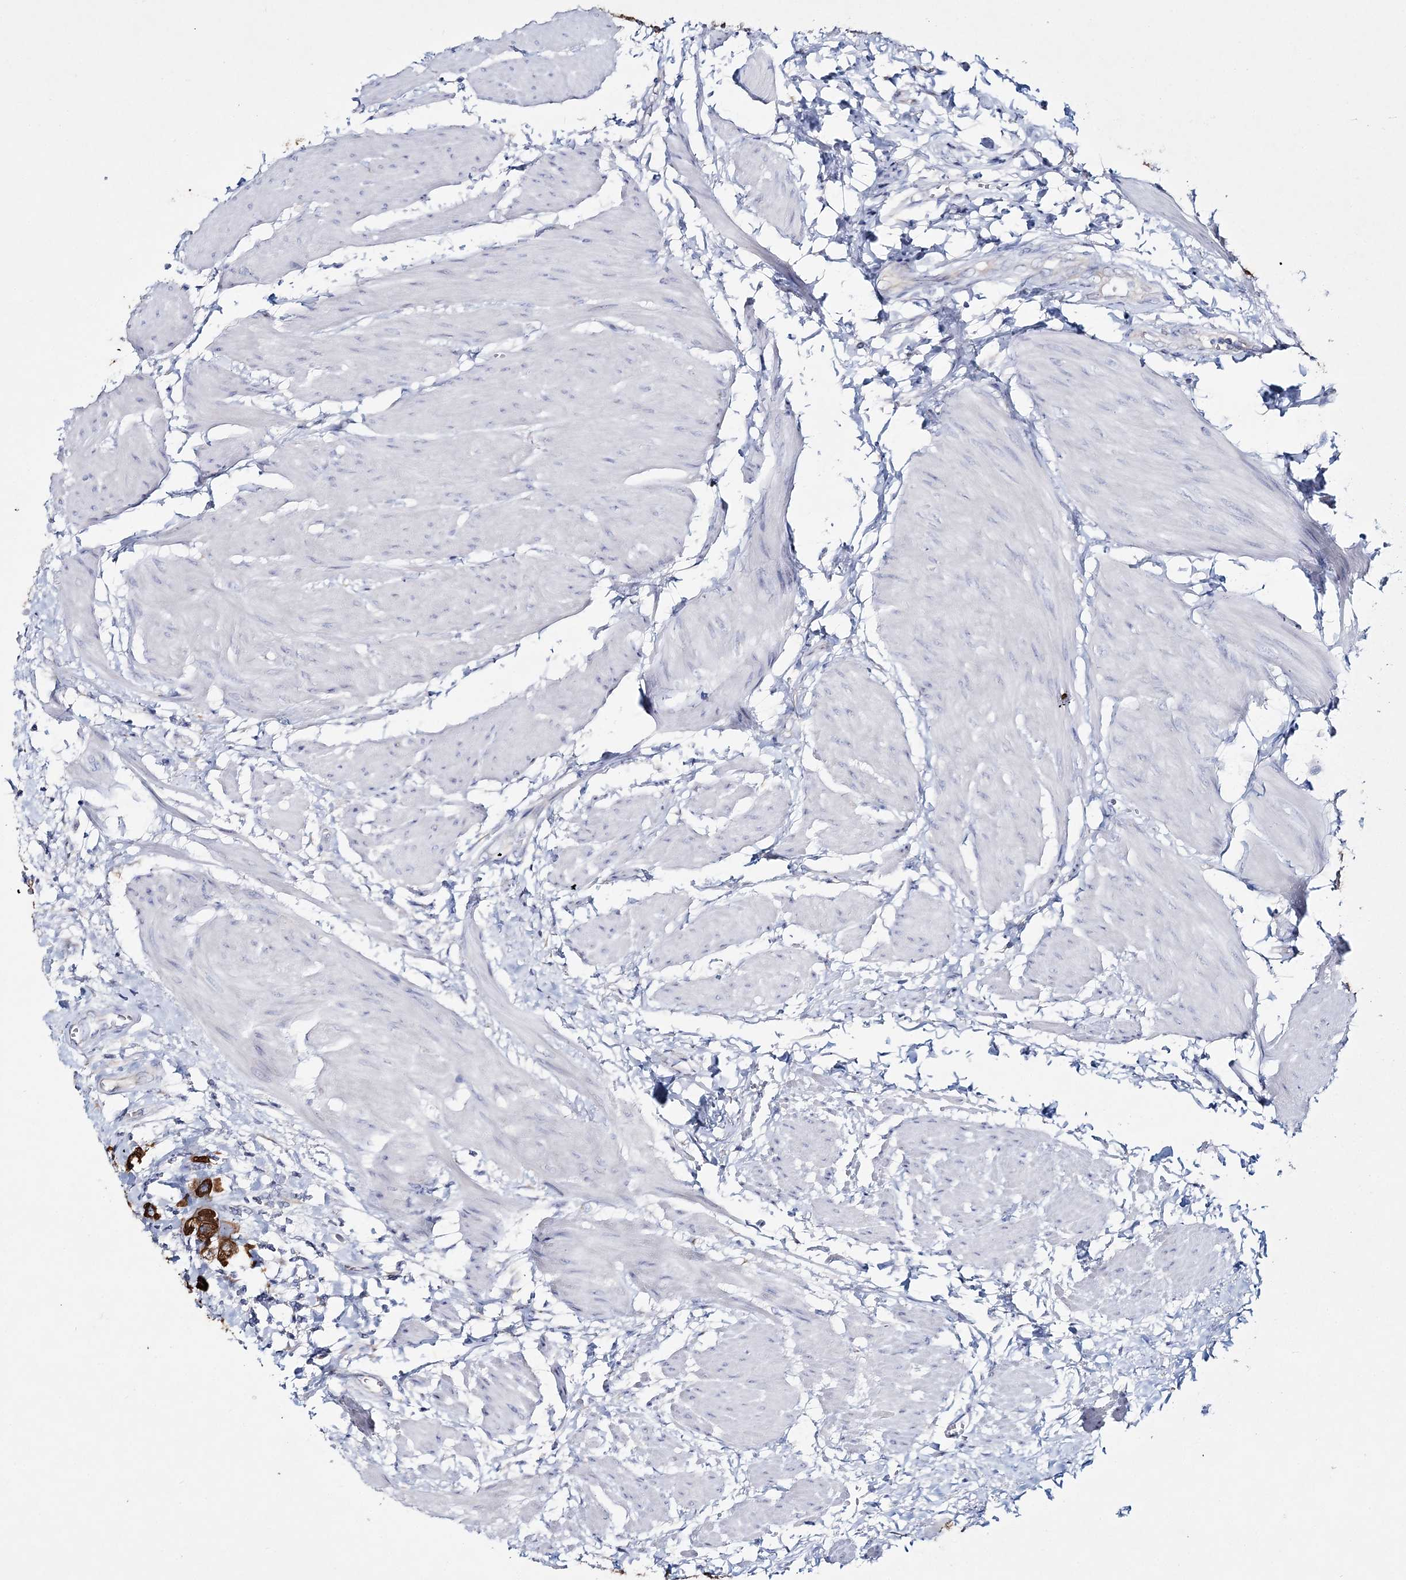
{"staining": {"intensity": "strong", "quantity": "<25%", "location": "cytoplasmic/membranous"}, "tissue": "urothelial cancer", "cell_type": "Tumor cells", "image_type": "cancer", "snomed": [{"axis": "morphology", "description": "Urothelial carcinoma, High grade"}, {"axis": "topography", "description": "Urinary bladder"}], "caption": "Protein staining exhibits strong cytoplasmic/membranous positivity in approximately <25% of tumor cells in high-grade urothelial carcinoma. (IHC, brightfield microscopy, high magnification).", "gene": "ADGRL1", "patient": {"sex": "male", "age": 50}}